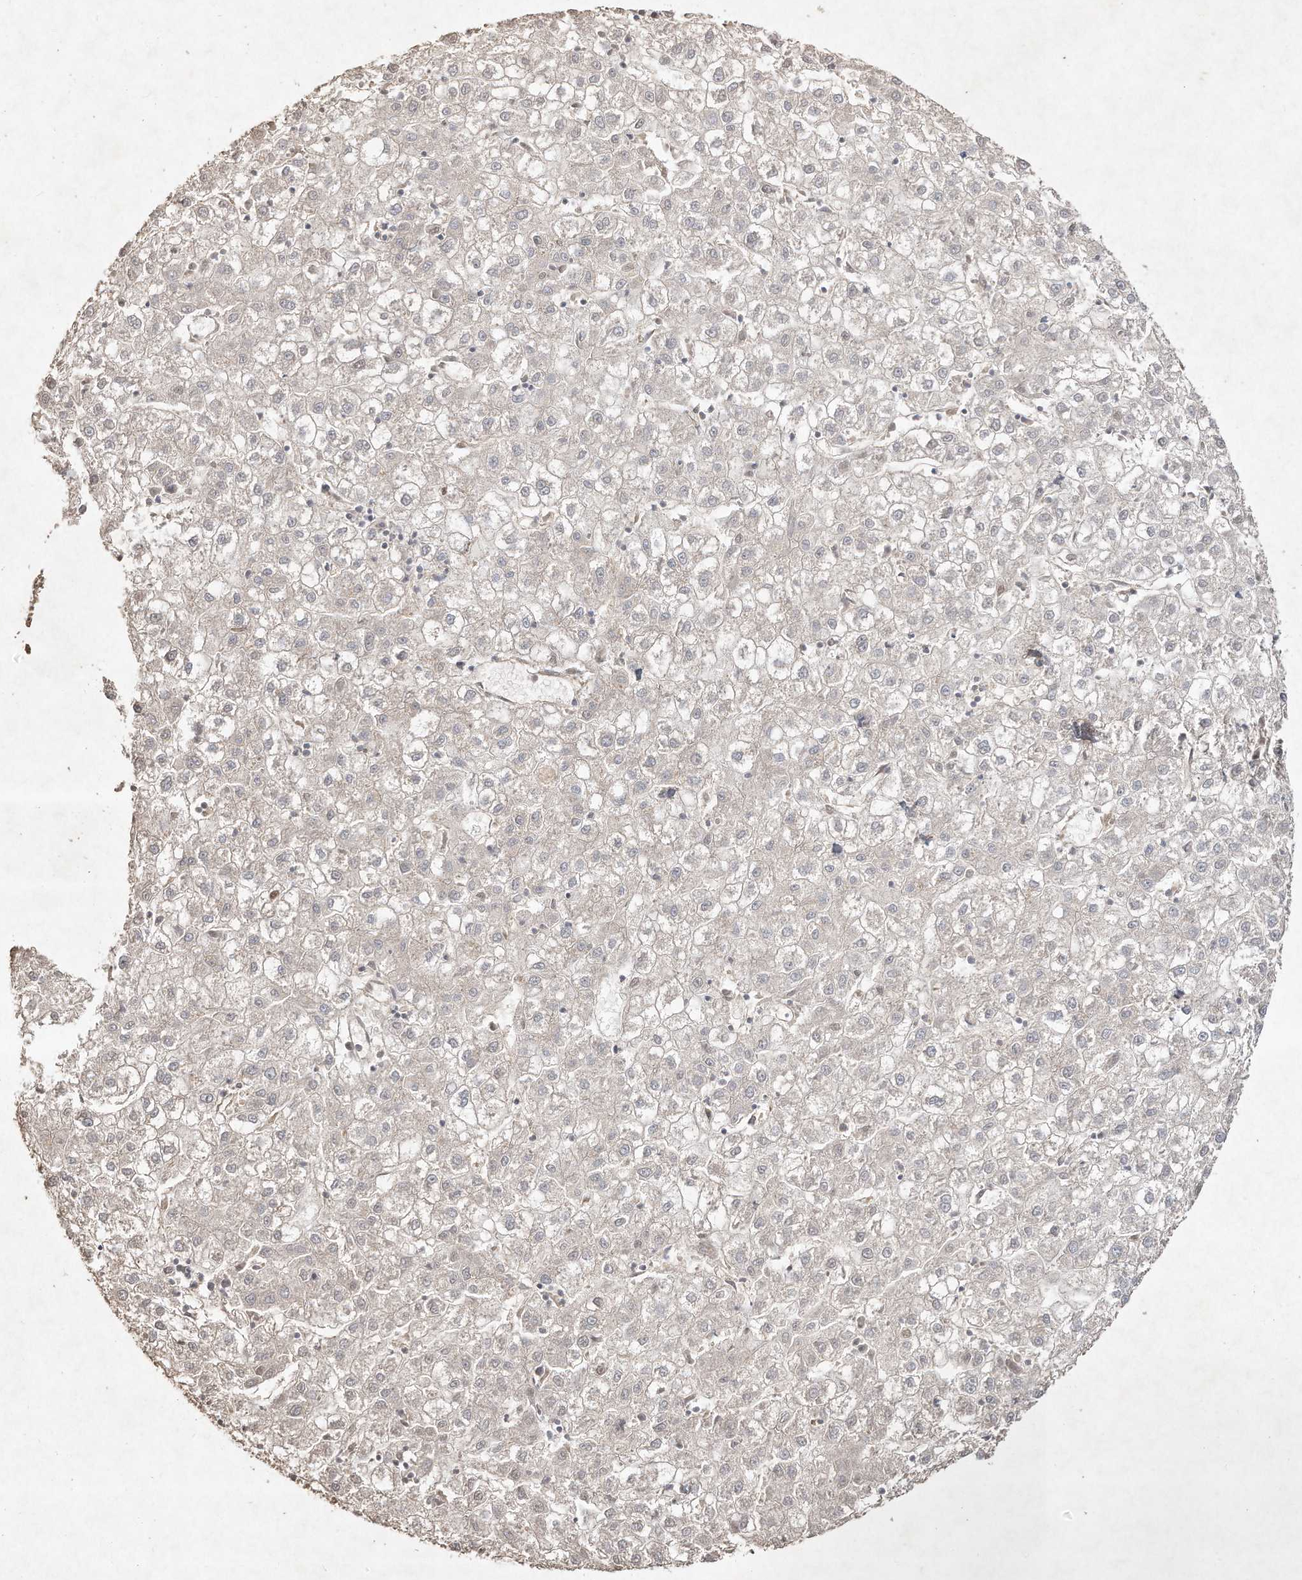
{"staining": {"intensity": "negative", "quantity": "none", "location": "none"}, "tissue": "liver cancer", "cell_type": "Tumor cells", "image_type": "cancer", "snomed": [{"axis": "morphology", "description": "Carcinoma, Hepatocellular, NOS"}, {"axis": "topography", "description": "Liver"}], "caption": "Tumor cells are negative for brown protein staining in hepatocellular carcinoma (liver). Nuclei are stained in blue.", "gene": "DYNC1I2", "patient": {"sex": "male", "age": 72}}